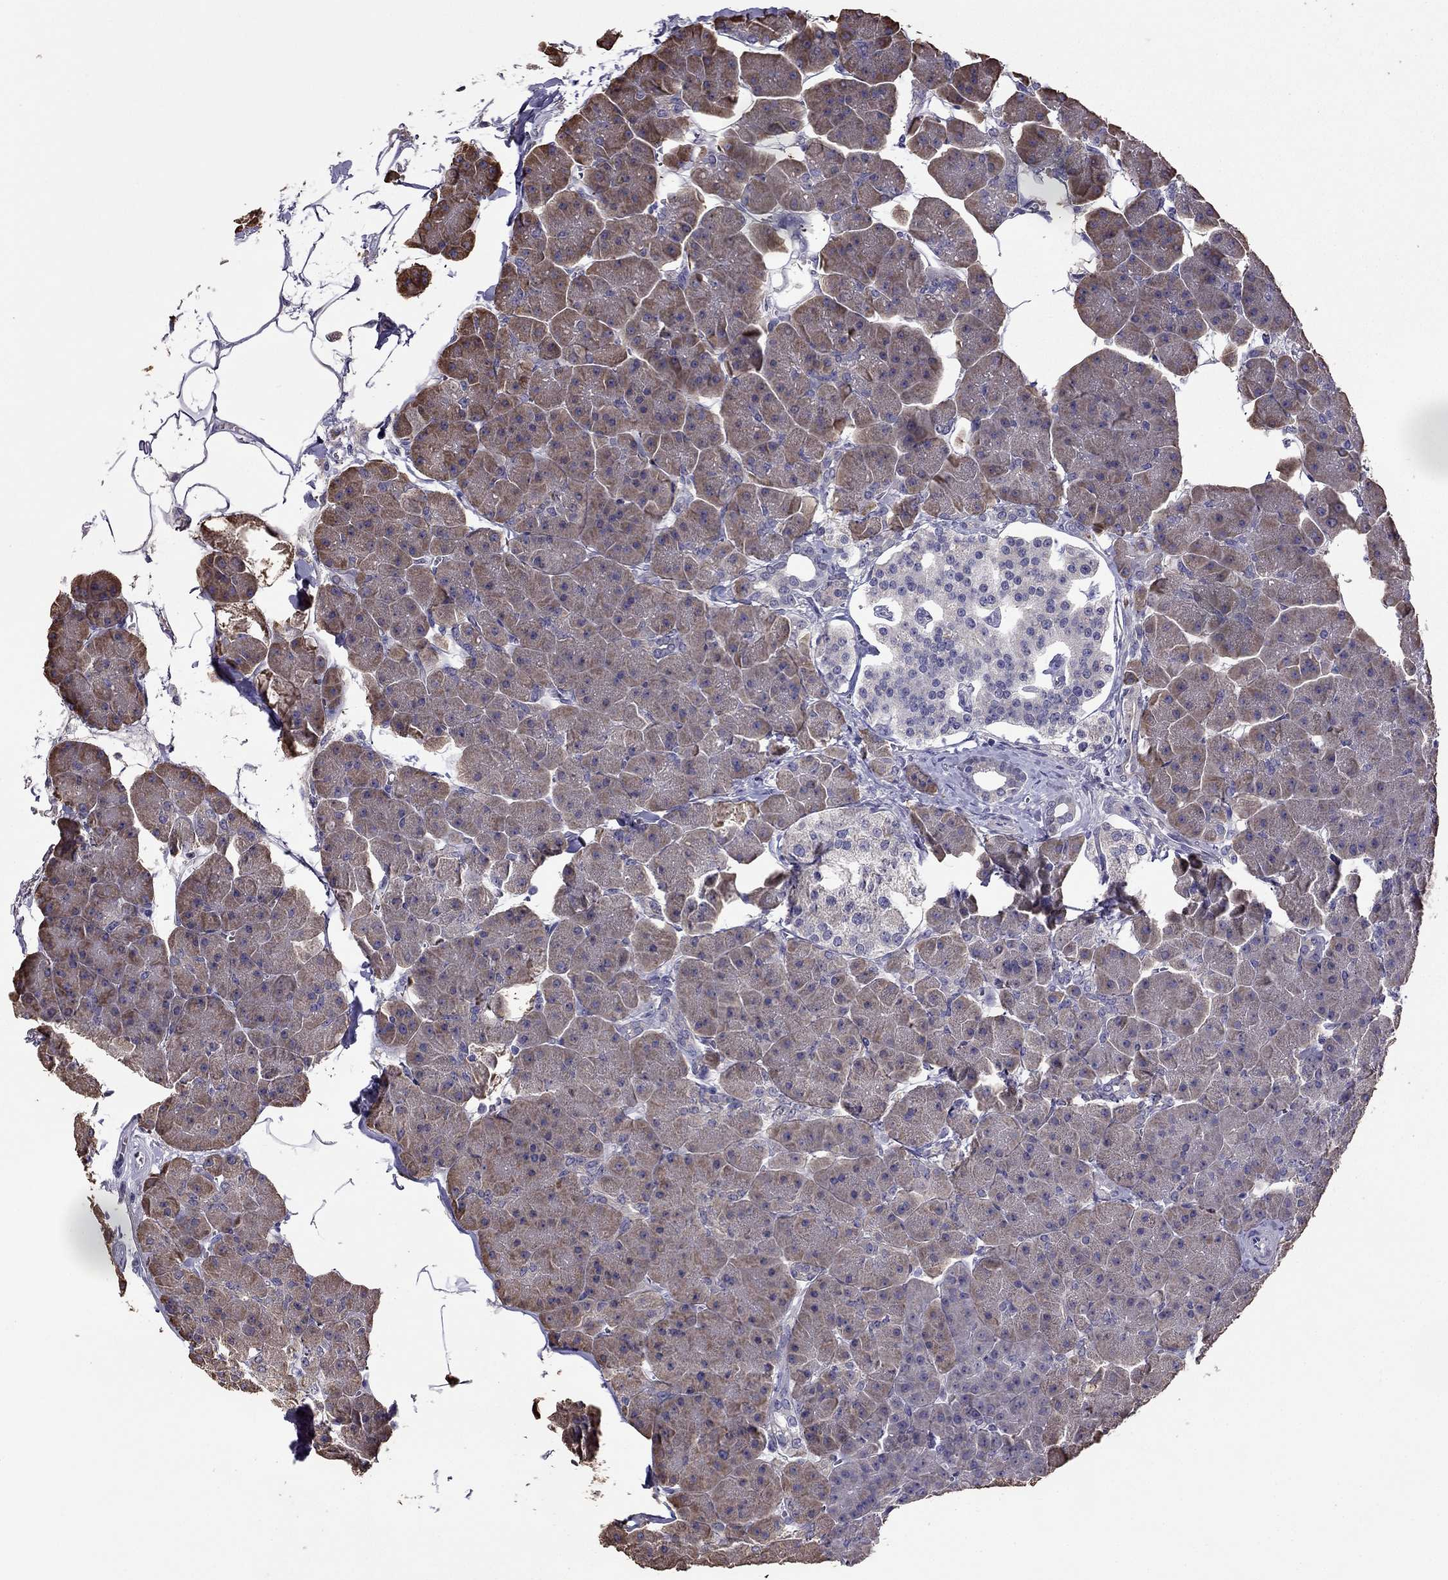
{"staining": {"intensity": "moderate", "quantity": "<25%", "location": "cytoplasmic/membranous"}, "tissue": "pancreas", "cell_type": "Exocrine glandular cells", "image_type": "normal", "snomed": [{"axis": "morphology", "description": "Normal tissue, NOS"}, {"axis": "topography", "description": "Adipose tissue"}, {"axis": "topography", "description": "Pancreas"}, {"axis": "topography", "description": "Peripheral nerve tissue"}], "caption": "Protein analysis of normal pancreas reveals moderate cytoplasmic/membranous expression in approximately <25% of exocrine glandular cells. Using DAB (brown) and hematoxylin (blue) stains, captured at high magnification using brightfield microscopy.", "gene": "CDH9", "patient": {"sex": "female", "age": 58}}